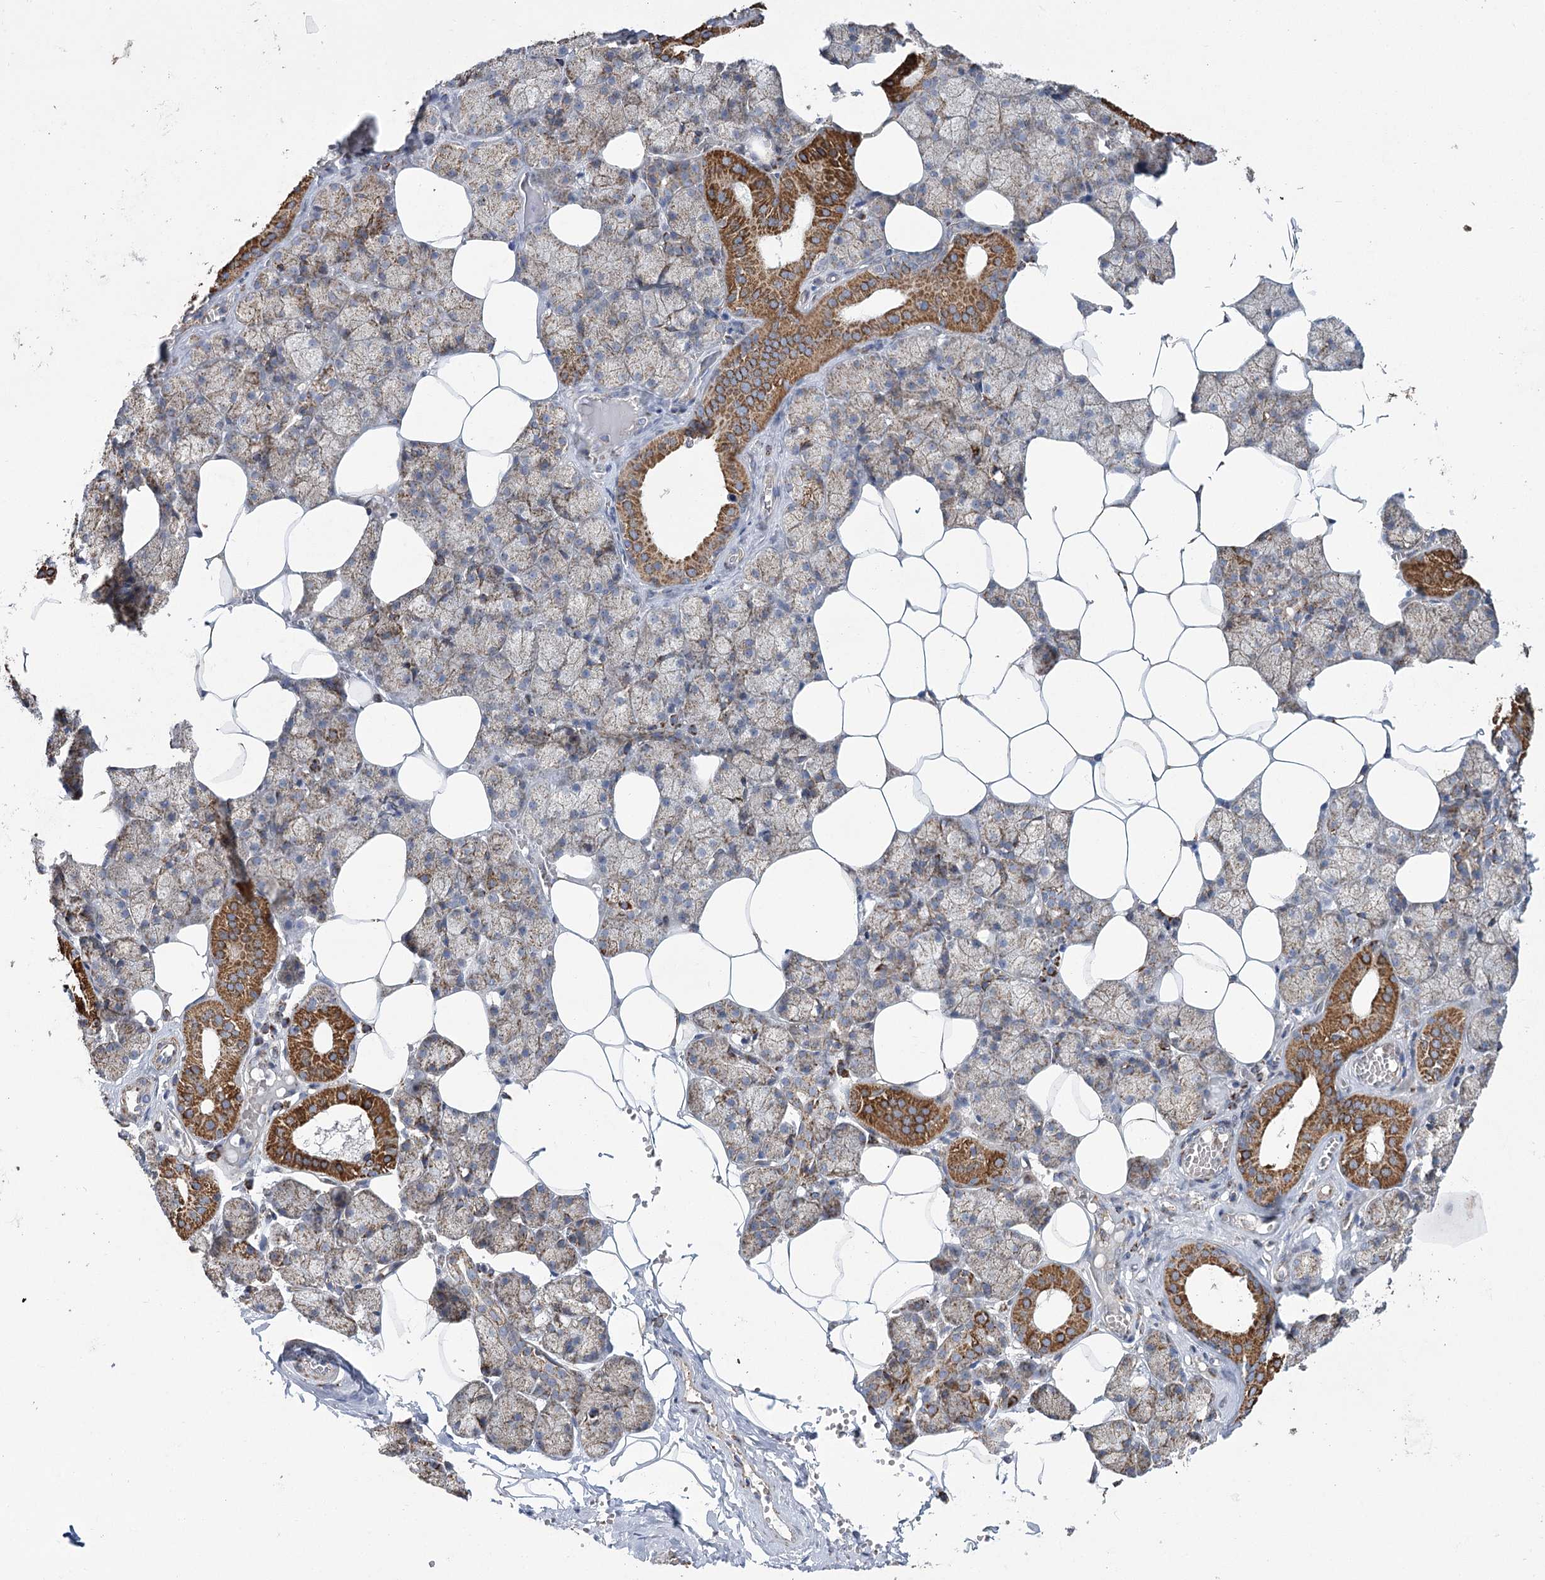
{"staining": {"intensity": "strong", "quantity": "25%-75%", "location": "cytoplasmic/membranous"}, "tissue": "salivary gland", "cell_type": "Glandular cells", "image_type": "normal", "snomed": [{"axis": "morphology", "description": "Normal tissue, NOS"}, {"axis": "topography", "description": "Salivary gland"}], "caption": "Glandular cells reveal high levels of strong cytoplasmic/membranous staining in about 25%-75% of cells in unremarkable human salivary gland. The staining is performed using DAB (3,3'-diaminobenzidine) brown chromogen to label protein expression. The nuclei are counter-stained blue using hematoxylin.", "gene": "RANBP3L", "patient": {"sex": "male", "age": 62}}